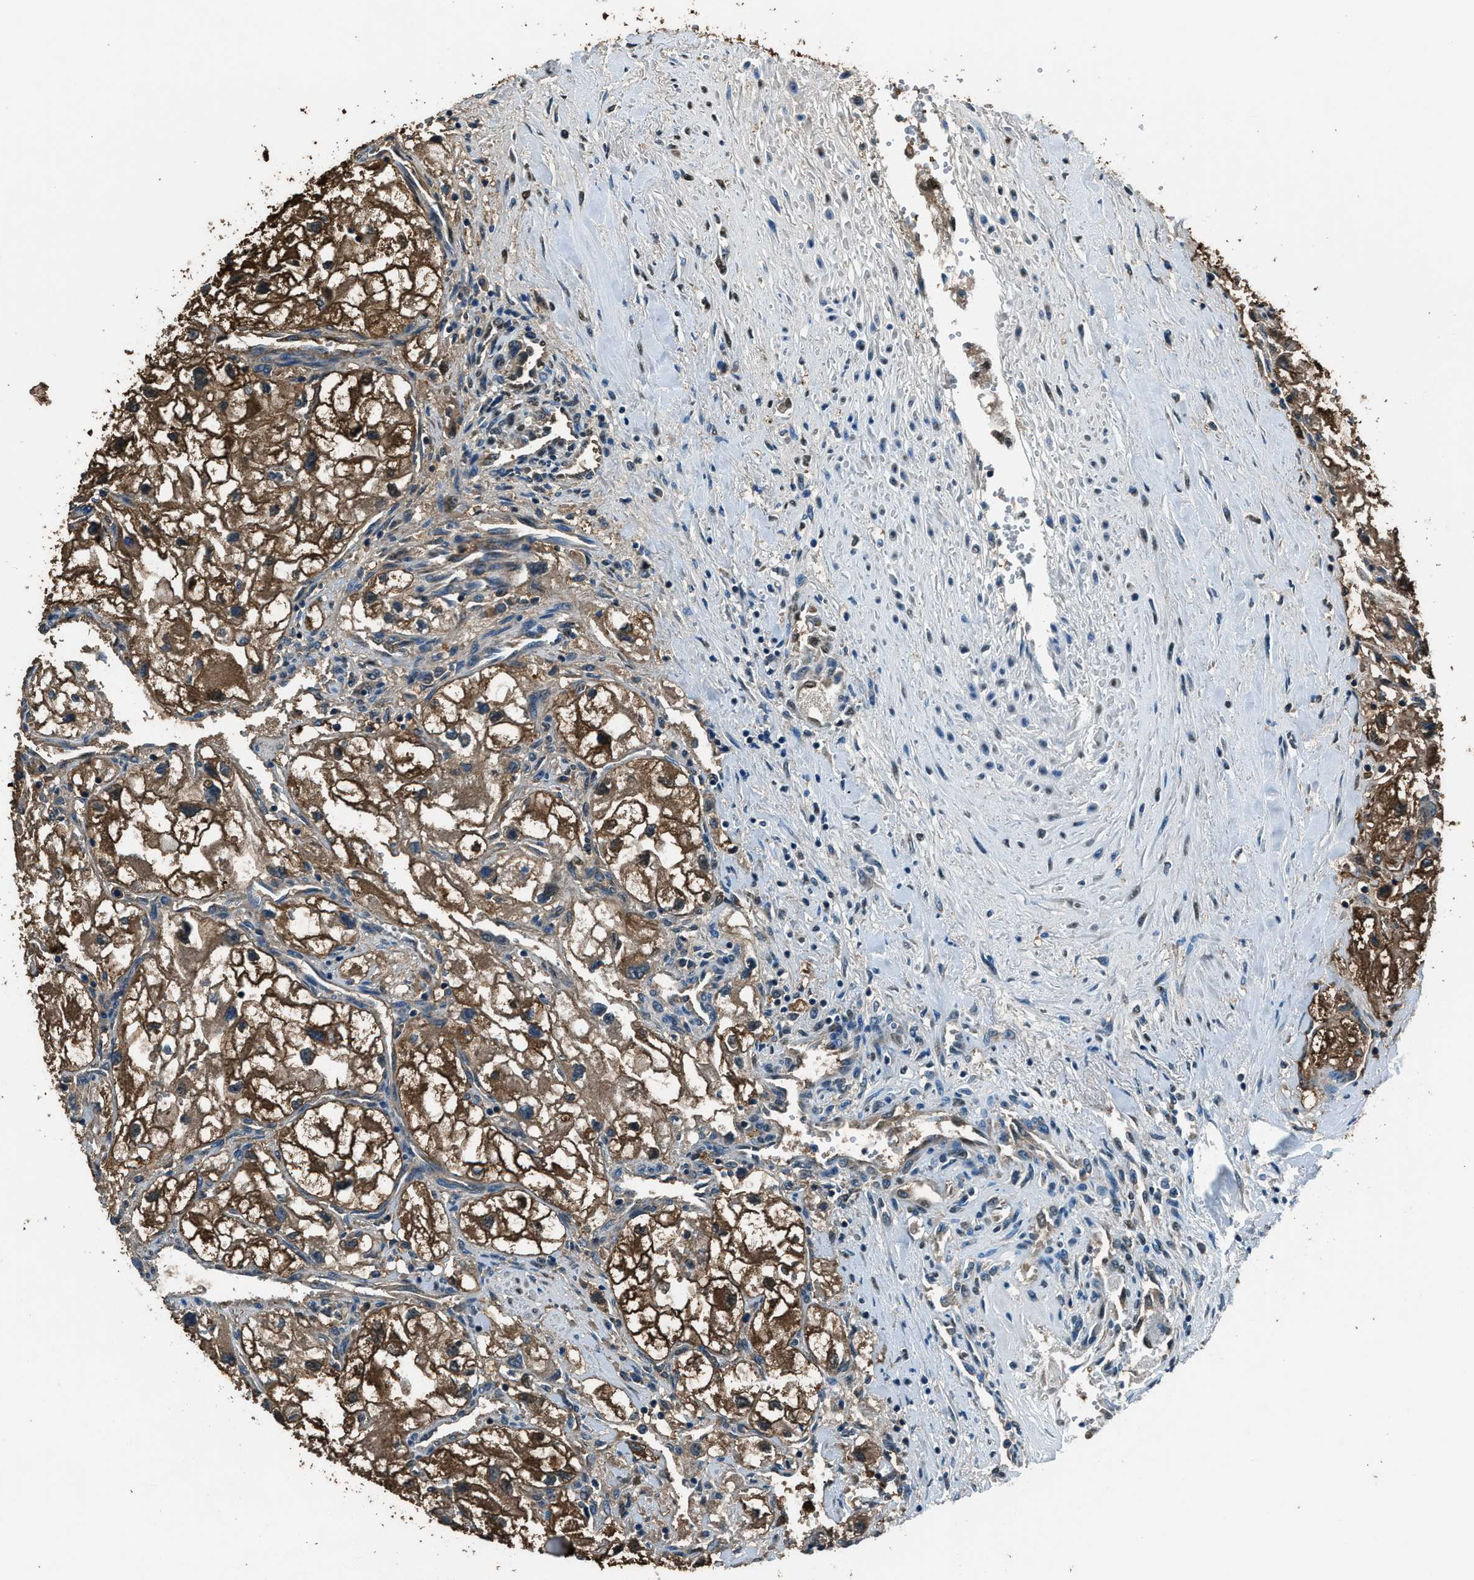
{"staining": {"intensity": "strong", "quantity": ">75%", "location": "cytoplasmic/membranous"}, "tissue": "renal cancer", "cell_type": "Tumor cells", "image_type": "cancer", "snomed": [{"axis": "morphology", "description": "Adenocarcinoma, NOS"}, {"axis": "topography", "description": "Kidney"}], "caption": "Immunohistochemistry (IHC) of human renal cancer (adenocarcinoma) demonstrates high levels of strong cytoplasmic/membranous staining in about >75% of tumor cells.", "gene": "ARFGAP2", "patient": {"sex": "female", "age": 70}}